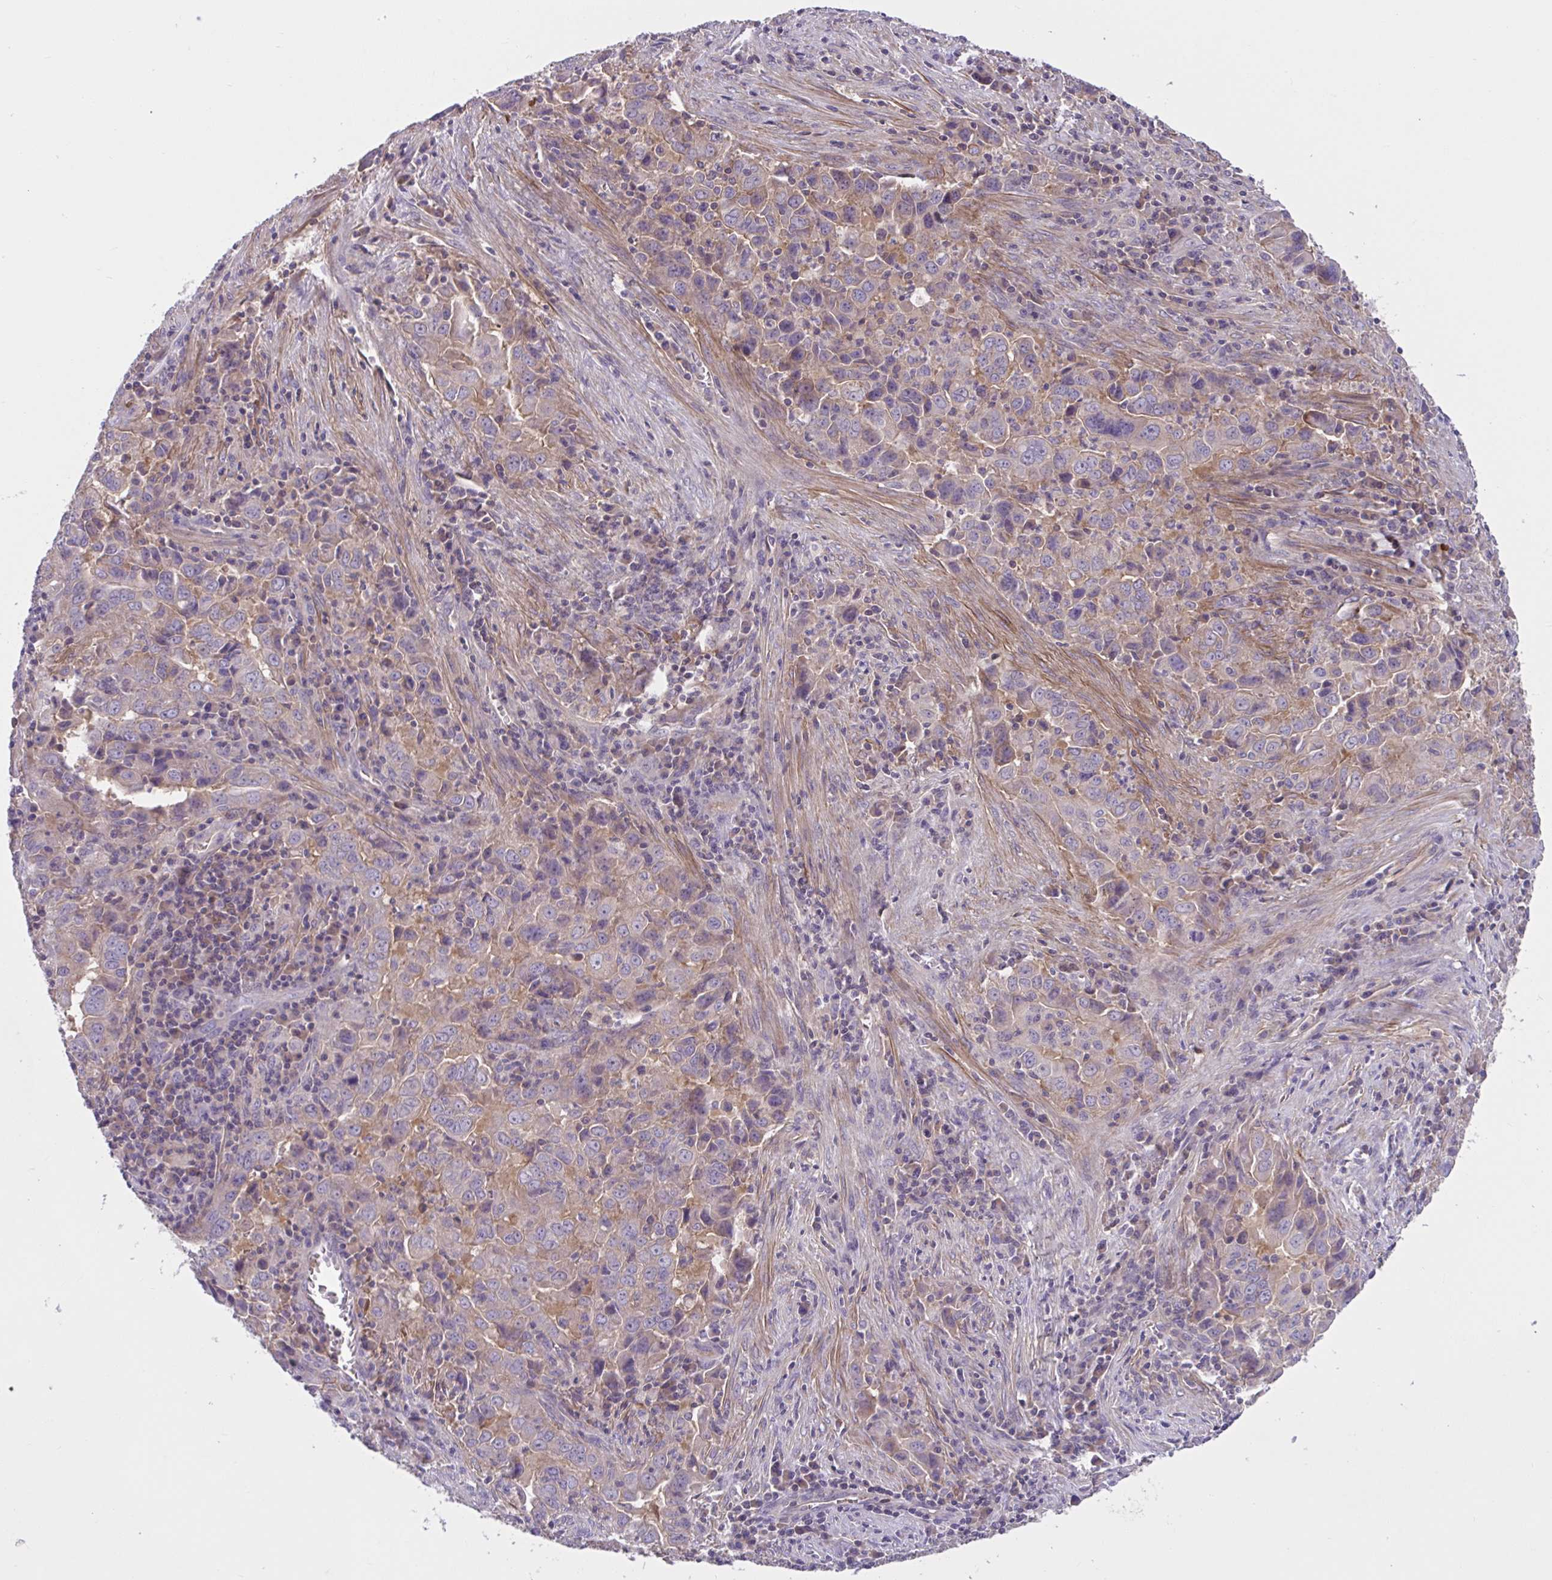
{"staining": {"intensity": "negative", "quantity": "none", "location": "none"}, "tissue": "lung cancer", "cell_type": "Tumor cells", "image_type": "cancer", "snomed": [{"axis": "morphology", "description": "Adenocarcinoma, NOS"}, {"axis": "topography", "description": "Lung"}], "caption": "This is a image of immunohistochemistry staining of lung adenocarcinoma, which shows no staining in tumor cells.", "gene": "WNT9B", "patient": {"sex": "male", "age": 67}}